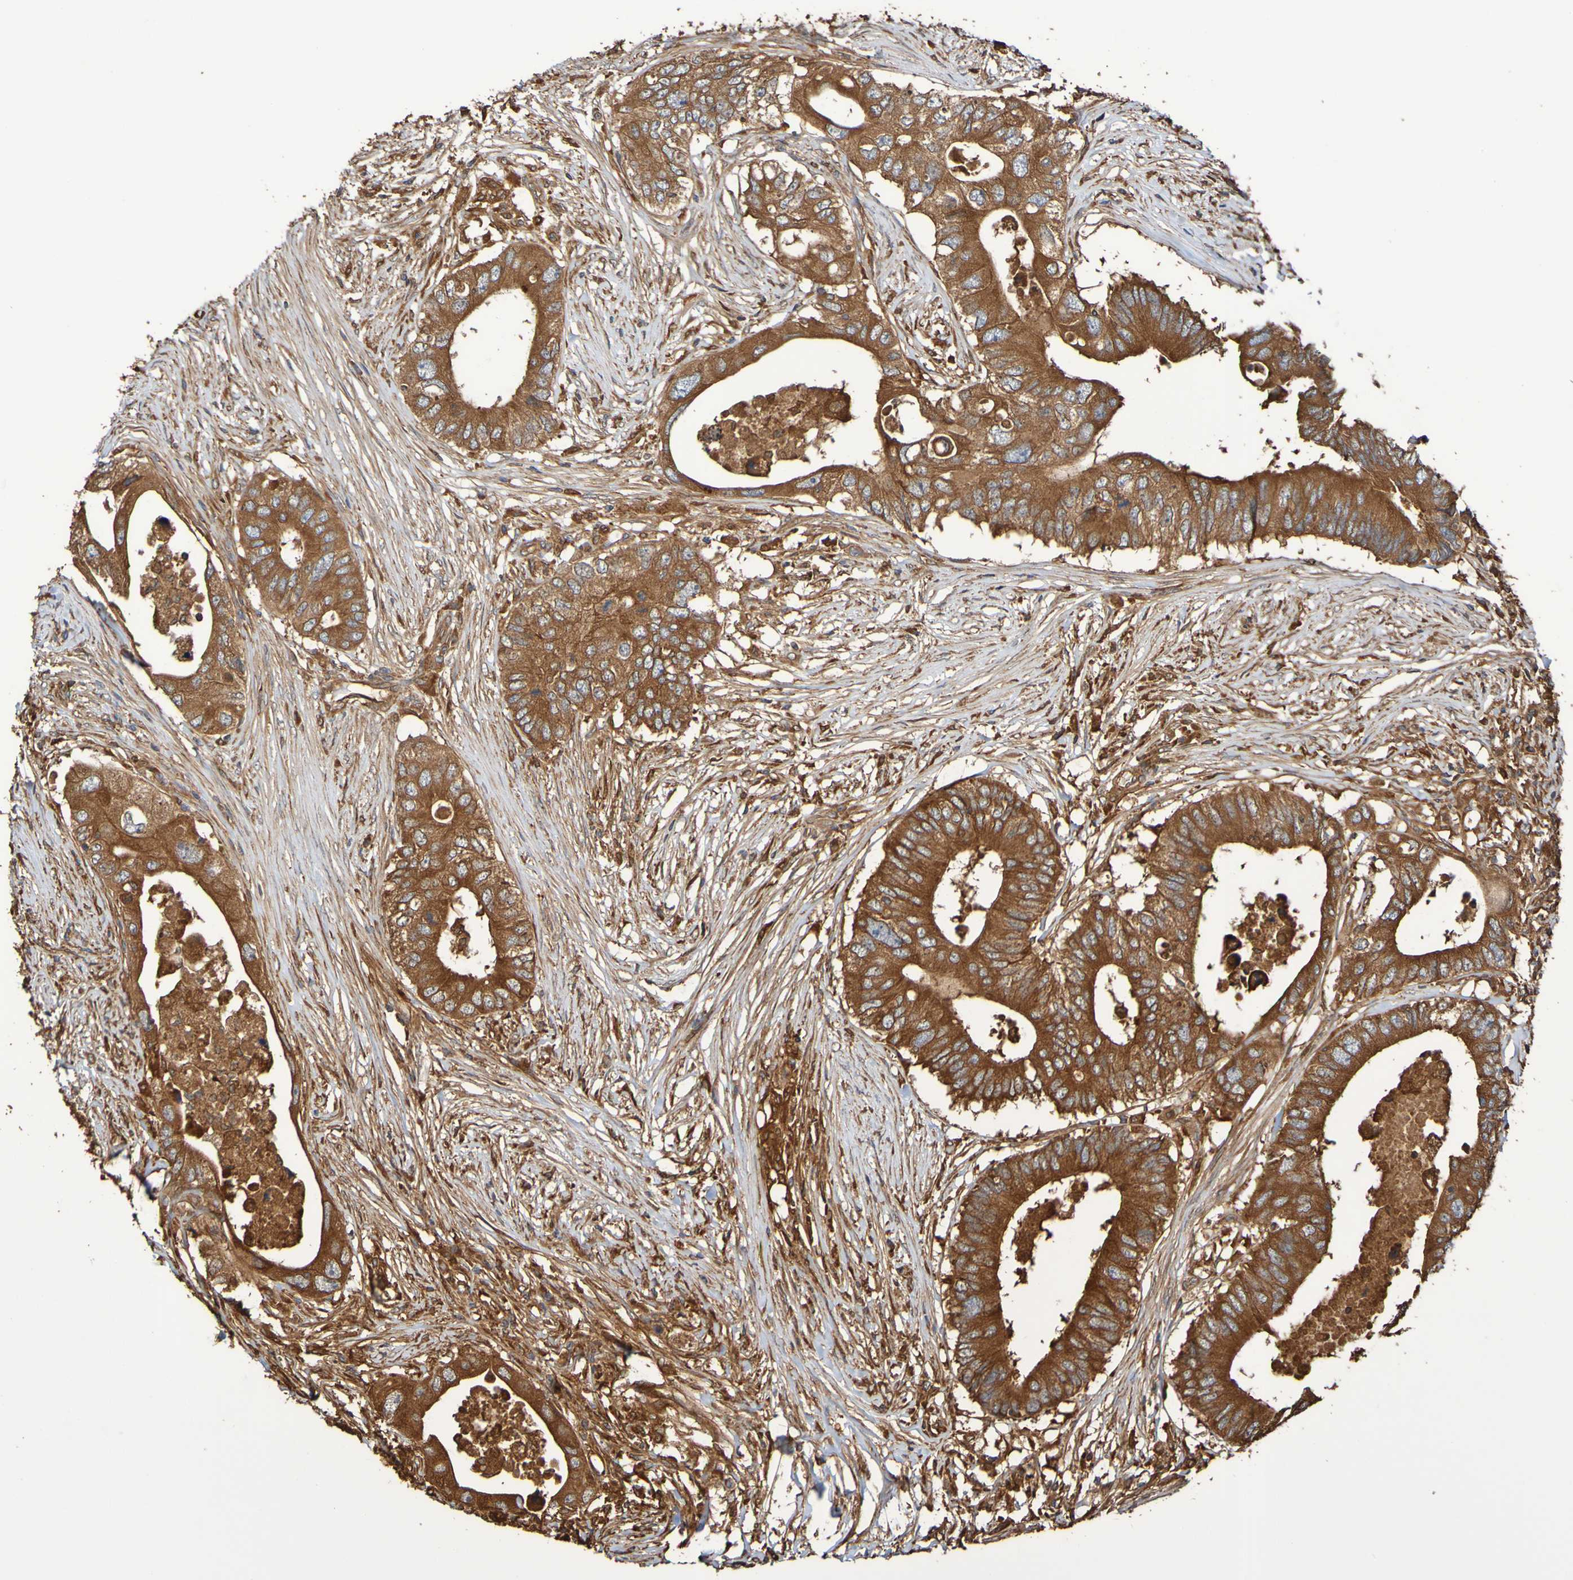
{"staining": {"intensity": "strong", "quantity": ">75%", "location": "cytoplasmic/membranous"}, "tissue": "colorectal cancer", "cell_type": "Tumor cells", "image_type": "cancer", "snomed": [{"axis": "morphology", "description": "Adenocarcinoma, NOS"}, {"axis": "topography", "description": "Colon"}], "caption": "Tumor cells show high levels of strong cytoplasmic/membranous positivity in approximately >75% of cells in human adenocarcinoma (colorectal).", "gene": "RAB11A", "patient": {"sex": "male", "age": 71}}